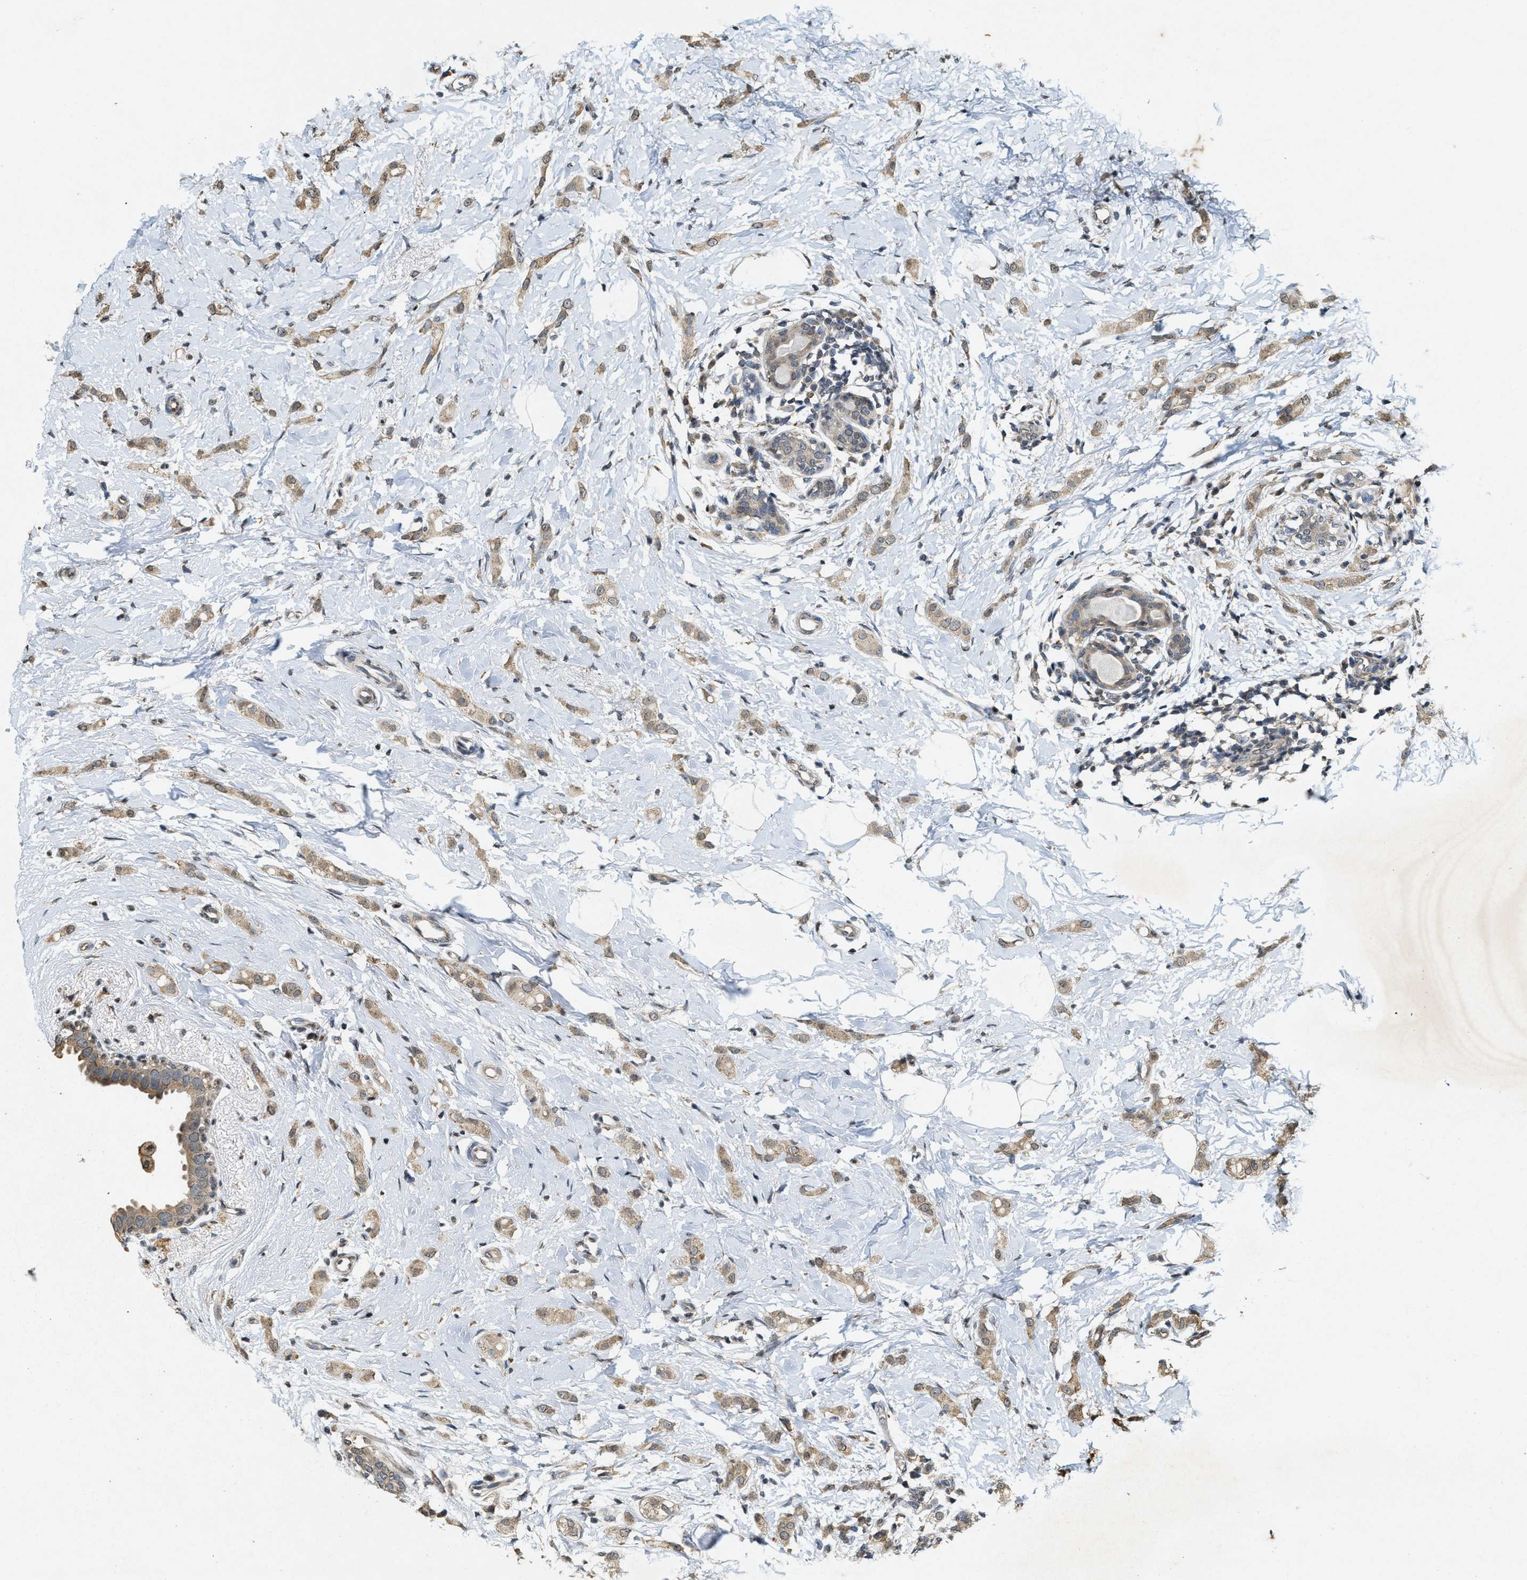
{"staining": {"intensity": "weak", "quantity": ">75%", "location": "cytoplasmic/membranous"}, "tissue": "breast cancer", "cell_type": "Tumor cells", "image_type": "cancer", "snomed": [{"axis": "morphology", "description": "Lobular carcinoma"}, {"axis": "topography", "description": "Breast"}], "caption": "The micrograph demonstrates a brown stain indicating the presence of a protein in the cytoplasmic/membranous of tumor cells in breast lobular carcinoma.", "gene": "KIF21A", "patient": {"sex": "female", "age": 55}}